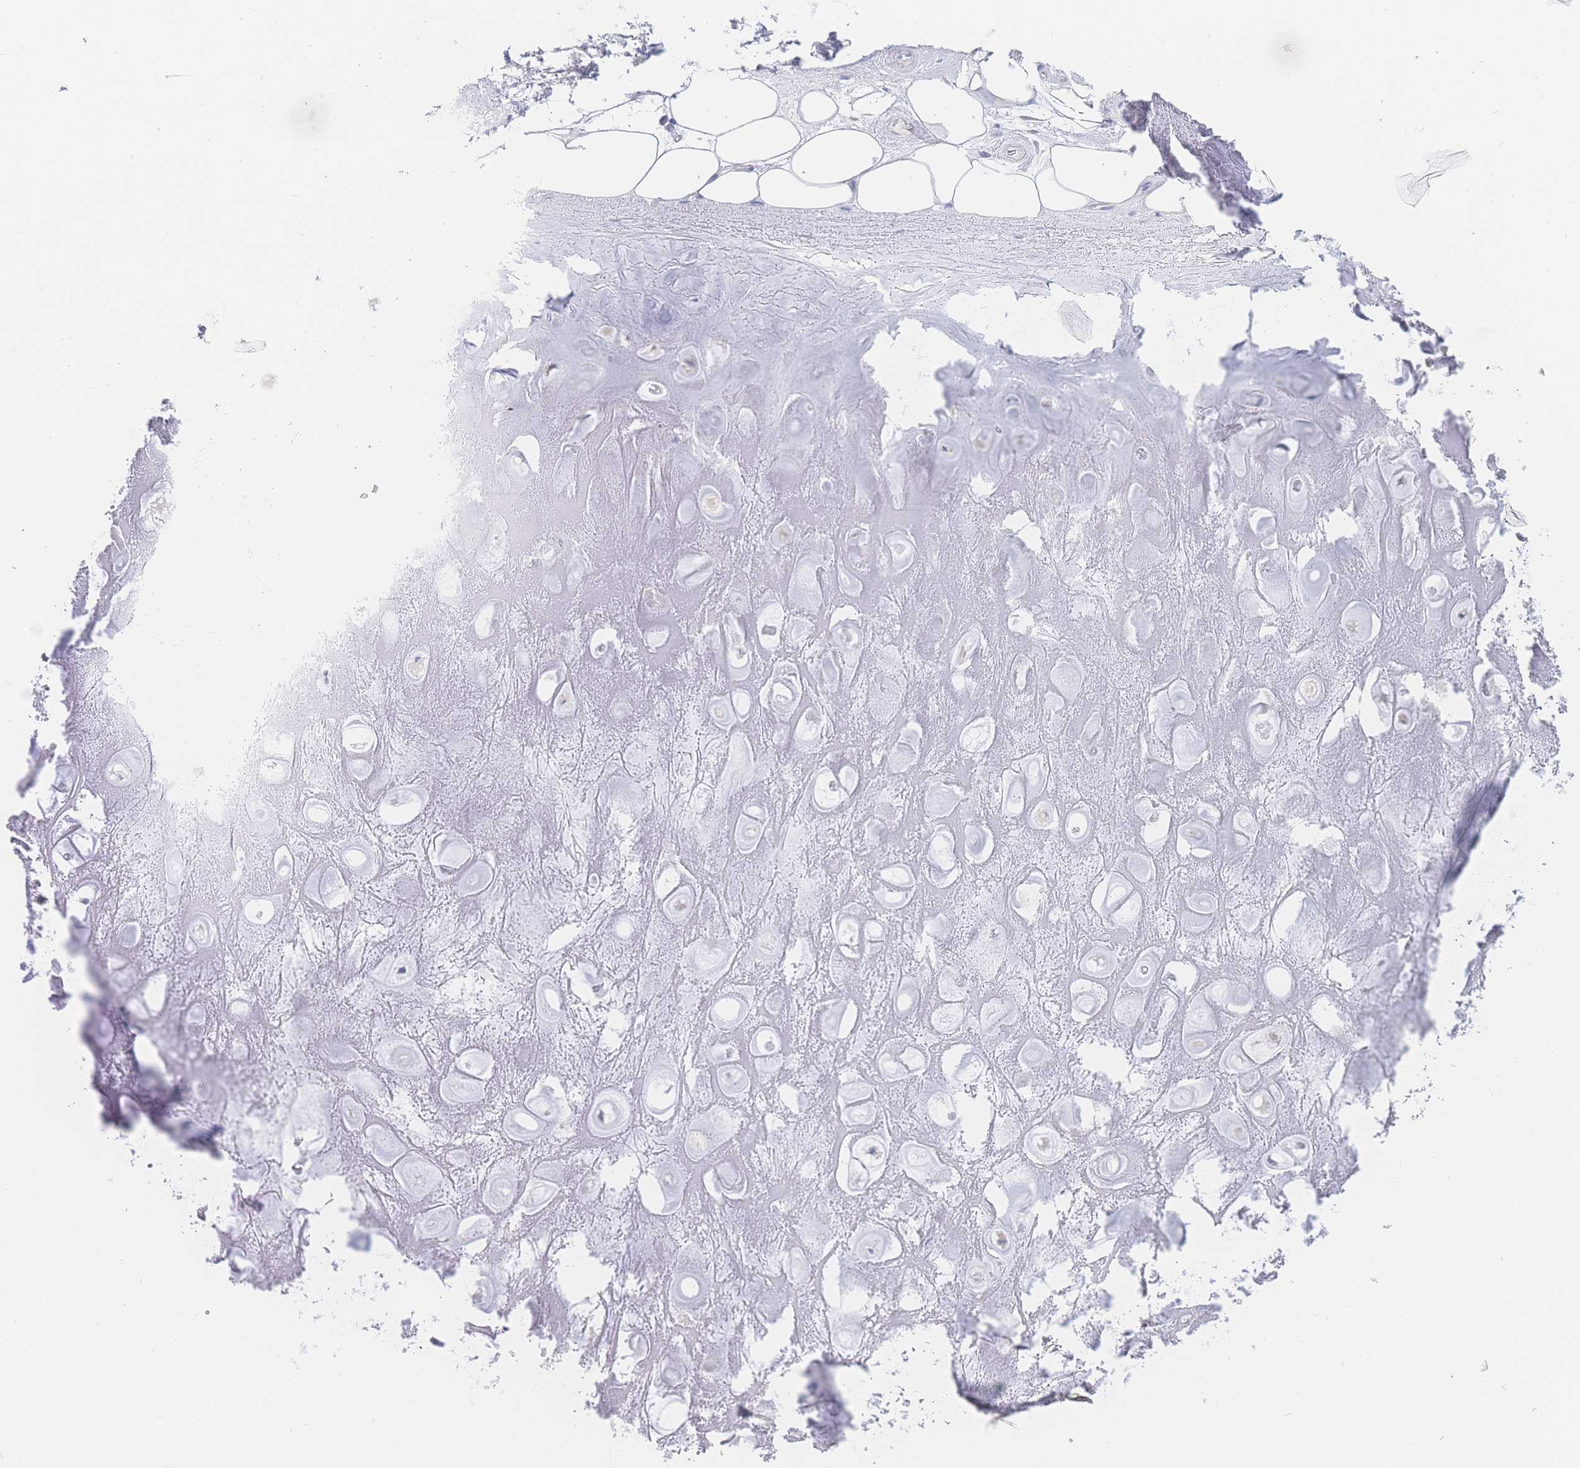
{"staining": {"intensity": "negative", "quantity": "none", "location": "none"}, "tissue": "adipose tissue", "cell_type": "Adipocytes", "image_type": "normal", "snomed": [{"axis": "morphology", "description": "Normal tissue, NOS"}, {"axis": "topography", "description": "Cartilage tissue"}], "caption": "High power microscopy histopathology image of an IHC photomicrograph of normal adipose tissue, revealing no significant staining in adipocytes. Brightfield microscopy of immunohistochemistry stained with DAB (brown) and hematoxylin (blue), captured at high magnification.", "gene": "LZTFL1", "patient": {"sex": "male", "age": 81}}